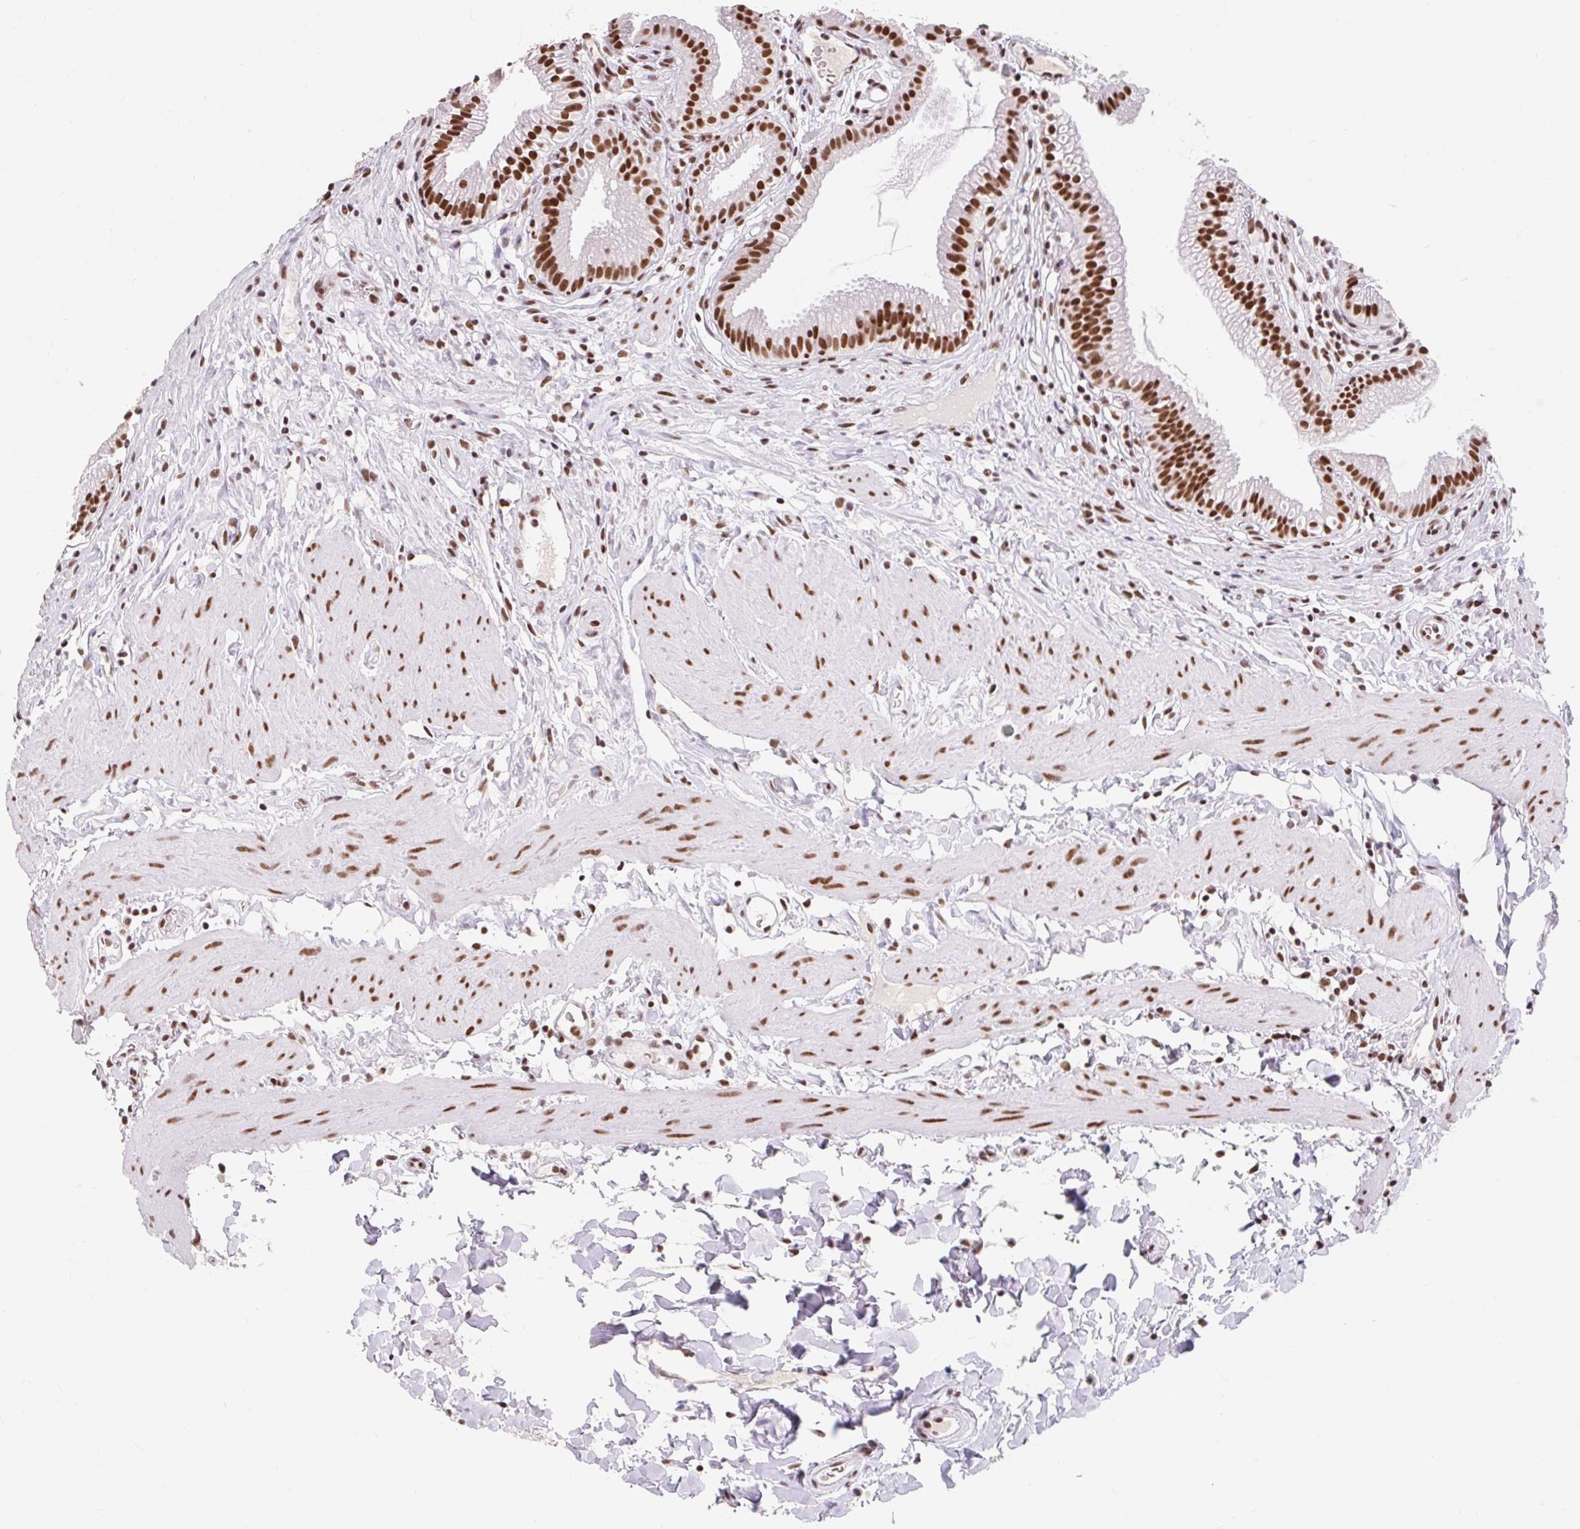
{"staining": {"intensity": "strong", "quantity": ">75%", "location": "nuclear"}, "tissue": "gallbladder", "cell_type": "Glandular cells", "image_type": "normal", "snomed": [{"axis": "morphology", "description": "Normal tissue, NOS"}, {"axis": "topography", "description": "Gallbladder"}], "caption": "Gallbladder stained with immunohistochemistry displays strong nuclear expression in approximately >75% of glandular cells.", "gene": "SRSF10", "patient": {"sex": "female", "age": 46}}